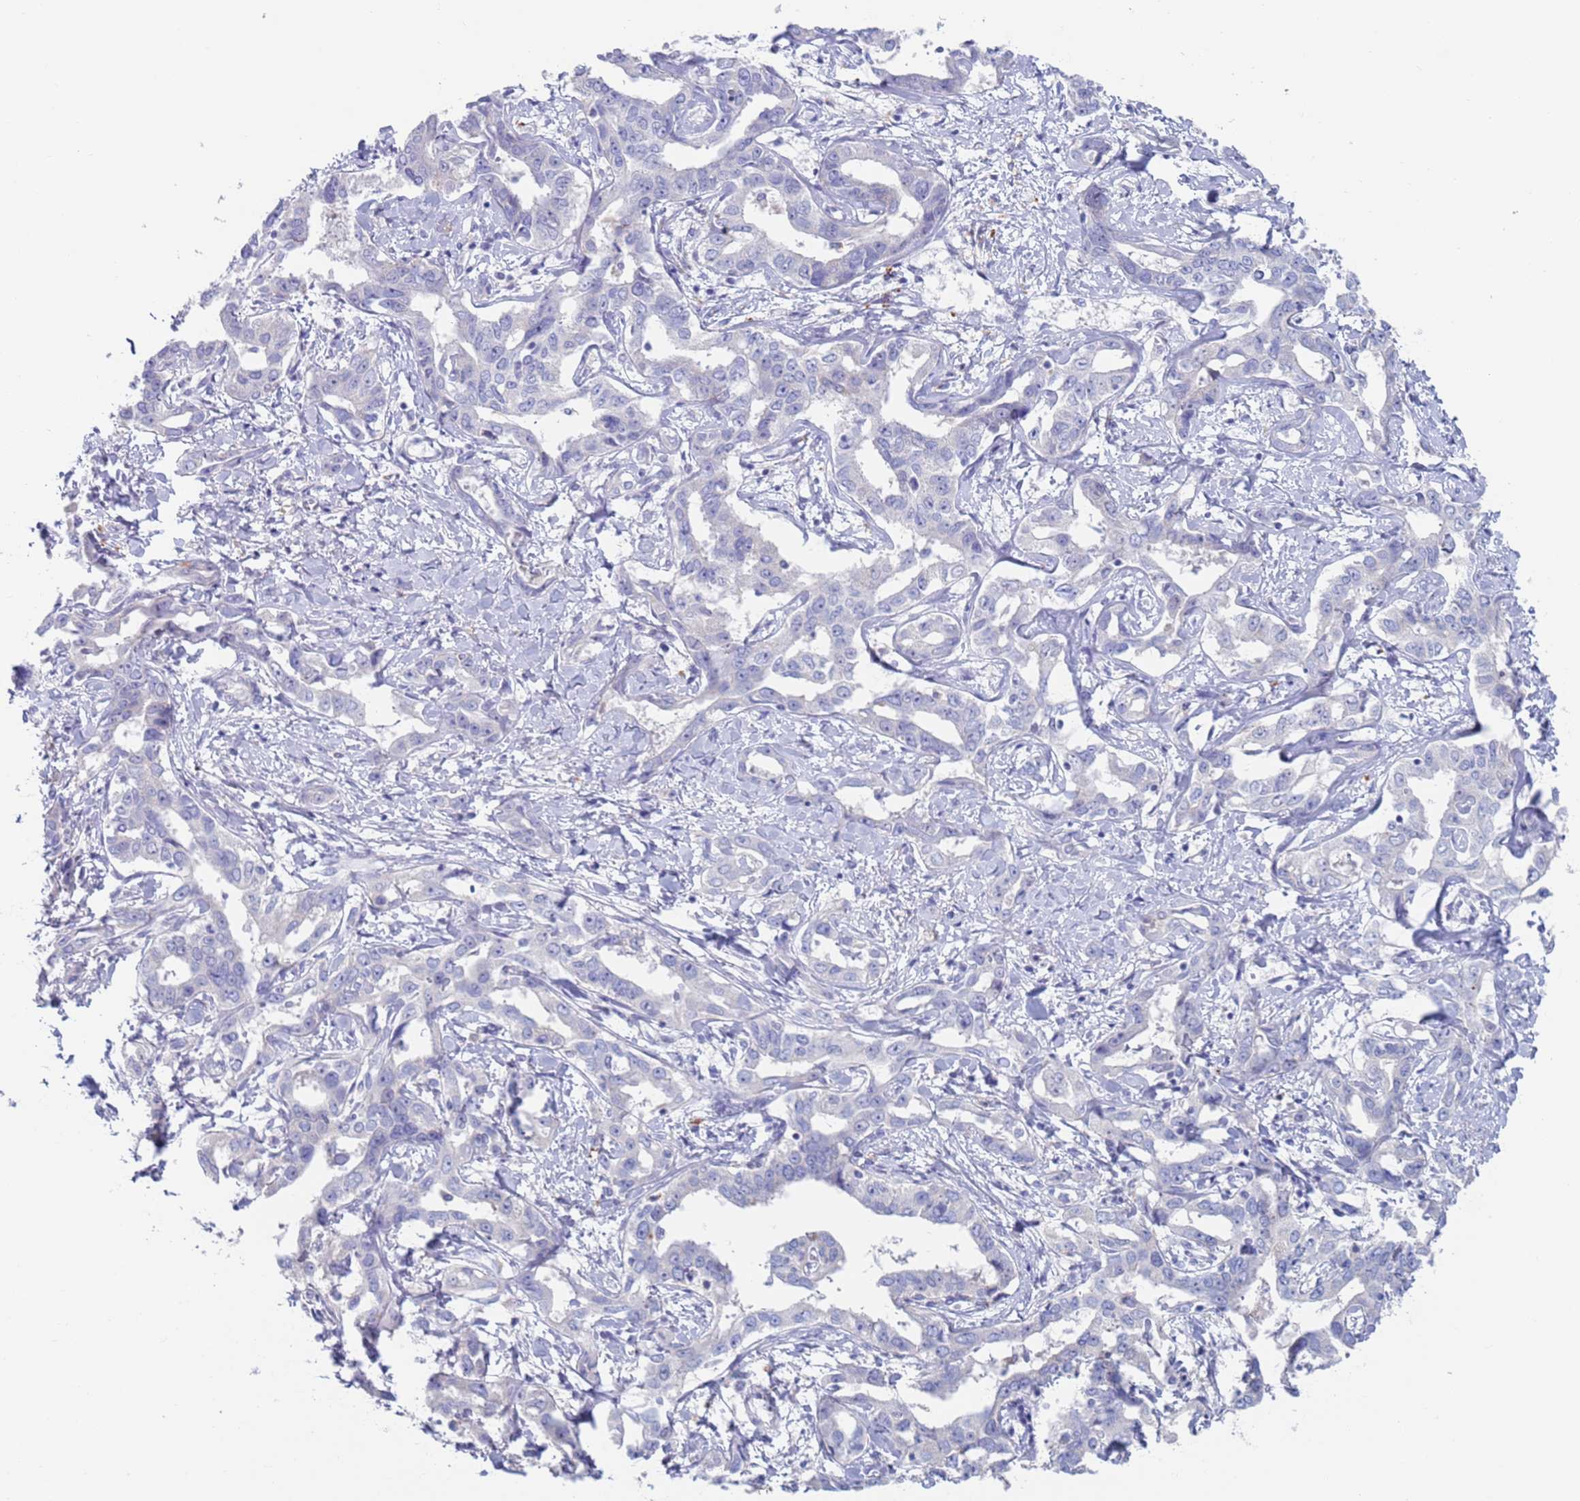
{"staining": {"intensity": "negative", "quantity": "none", "location": "none"}, "tissue": "liver cancer", "cell_type": "Tumor cells", "image_type": "cancer", "snomed": [{"axis": "morphology", "description": "Cholangiocarcinoma"}, {"axis": "topography", "description": "Liver"}], "caption": "The micrograph reveals no staining of tumor cells in liver cancer (cholangiocarcinoma).", "gene": "FUCA1", "patient": {"sex": "male", "age": 59}}